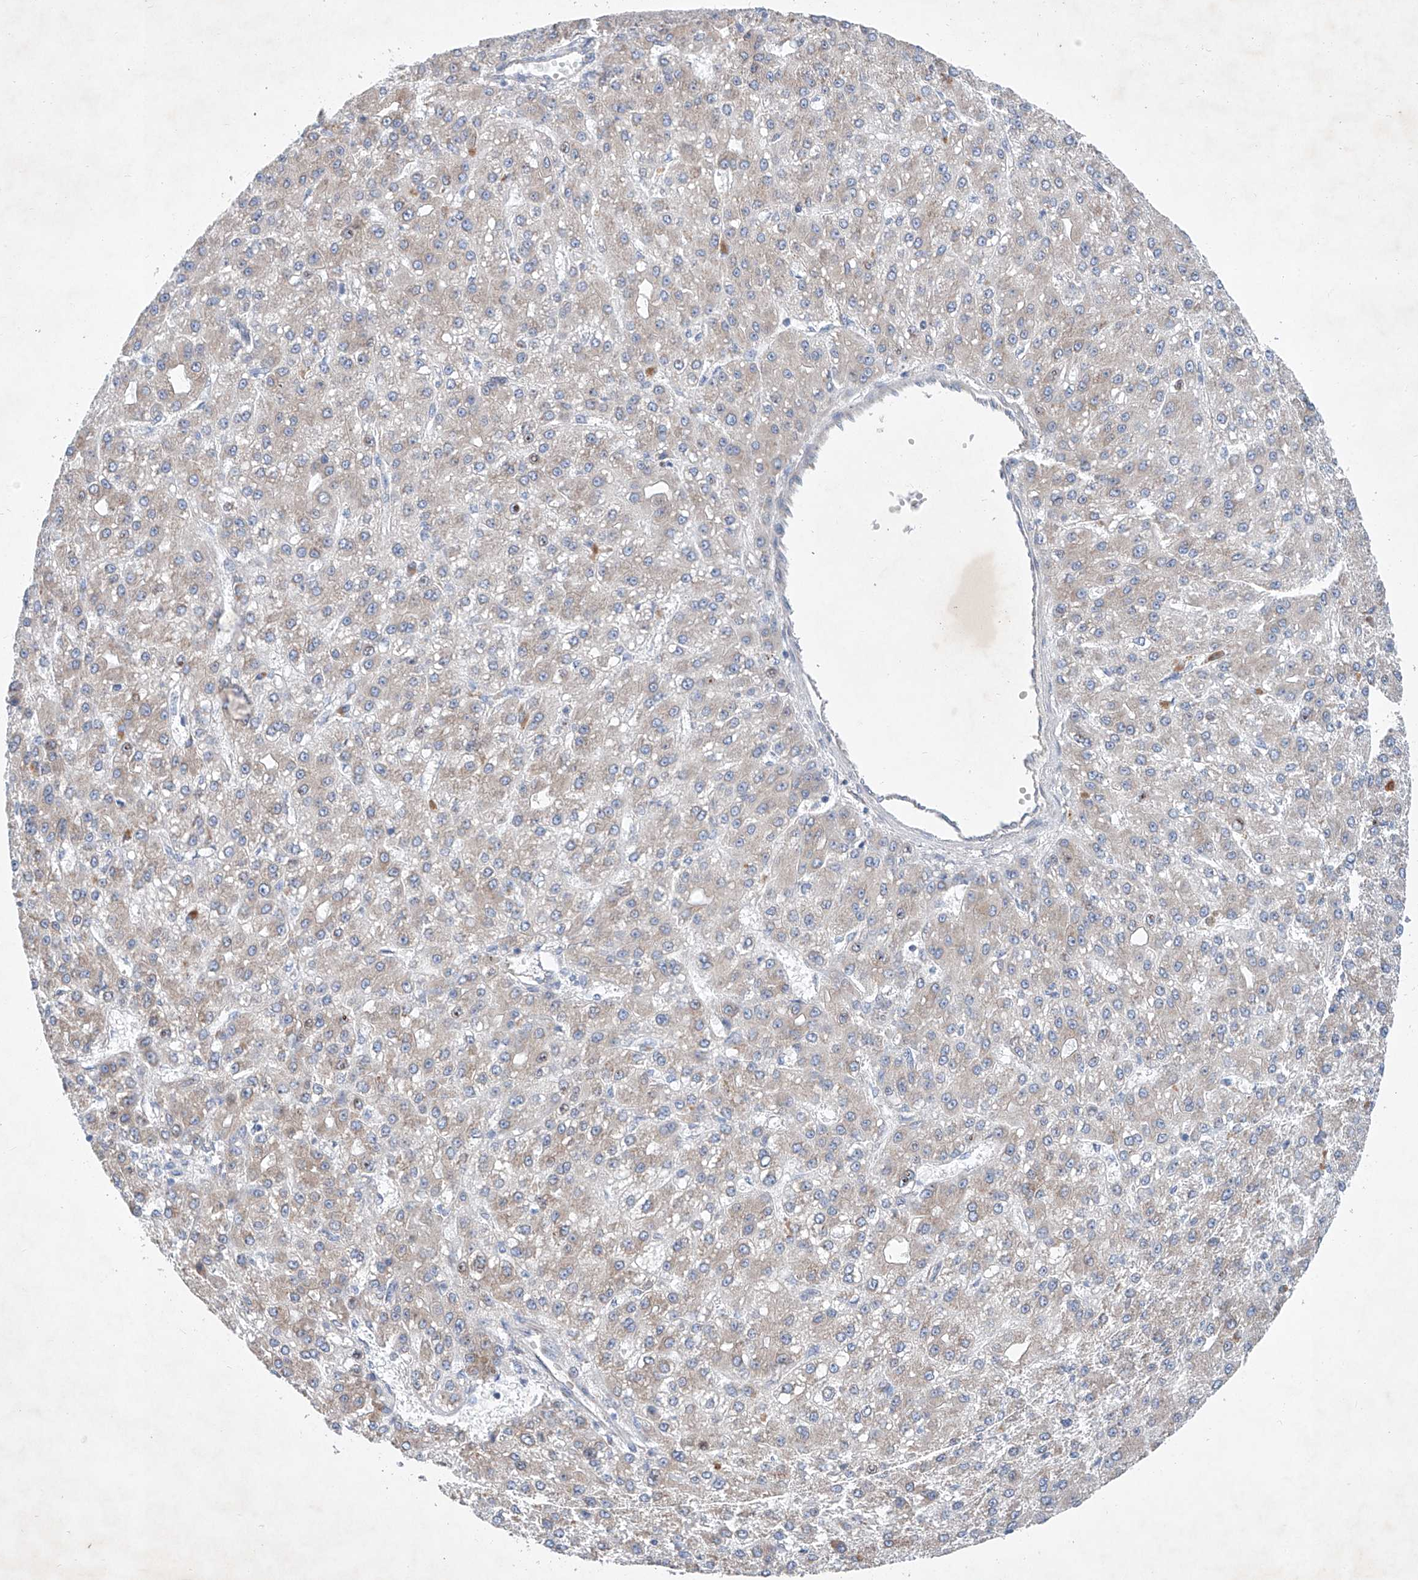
{"staining": {"intensity": "weak", "quantity": "<25%", "location": "cytoplasmic/membranous"}, "tissue": "liver cancer", "cell_type": "Tumor cells", "image_type": "cancer", "snomed": [{"axis": "morphology", "description": "Carcinoma, Hepatocellular, NOS"}, {"axis": "topography", "description": "Liver"}], "caption": "Liver cancer (hepatocellular carcinoma) was stained to show a protein in brown. There is no significant expression in tumor cells.", "gene": "FASTK", "patient": {"sex": "male", "age": 67}}